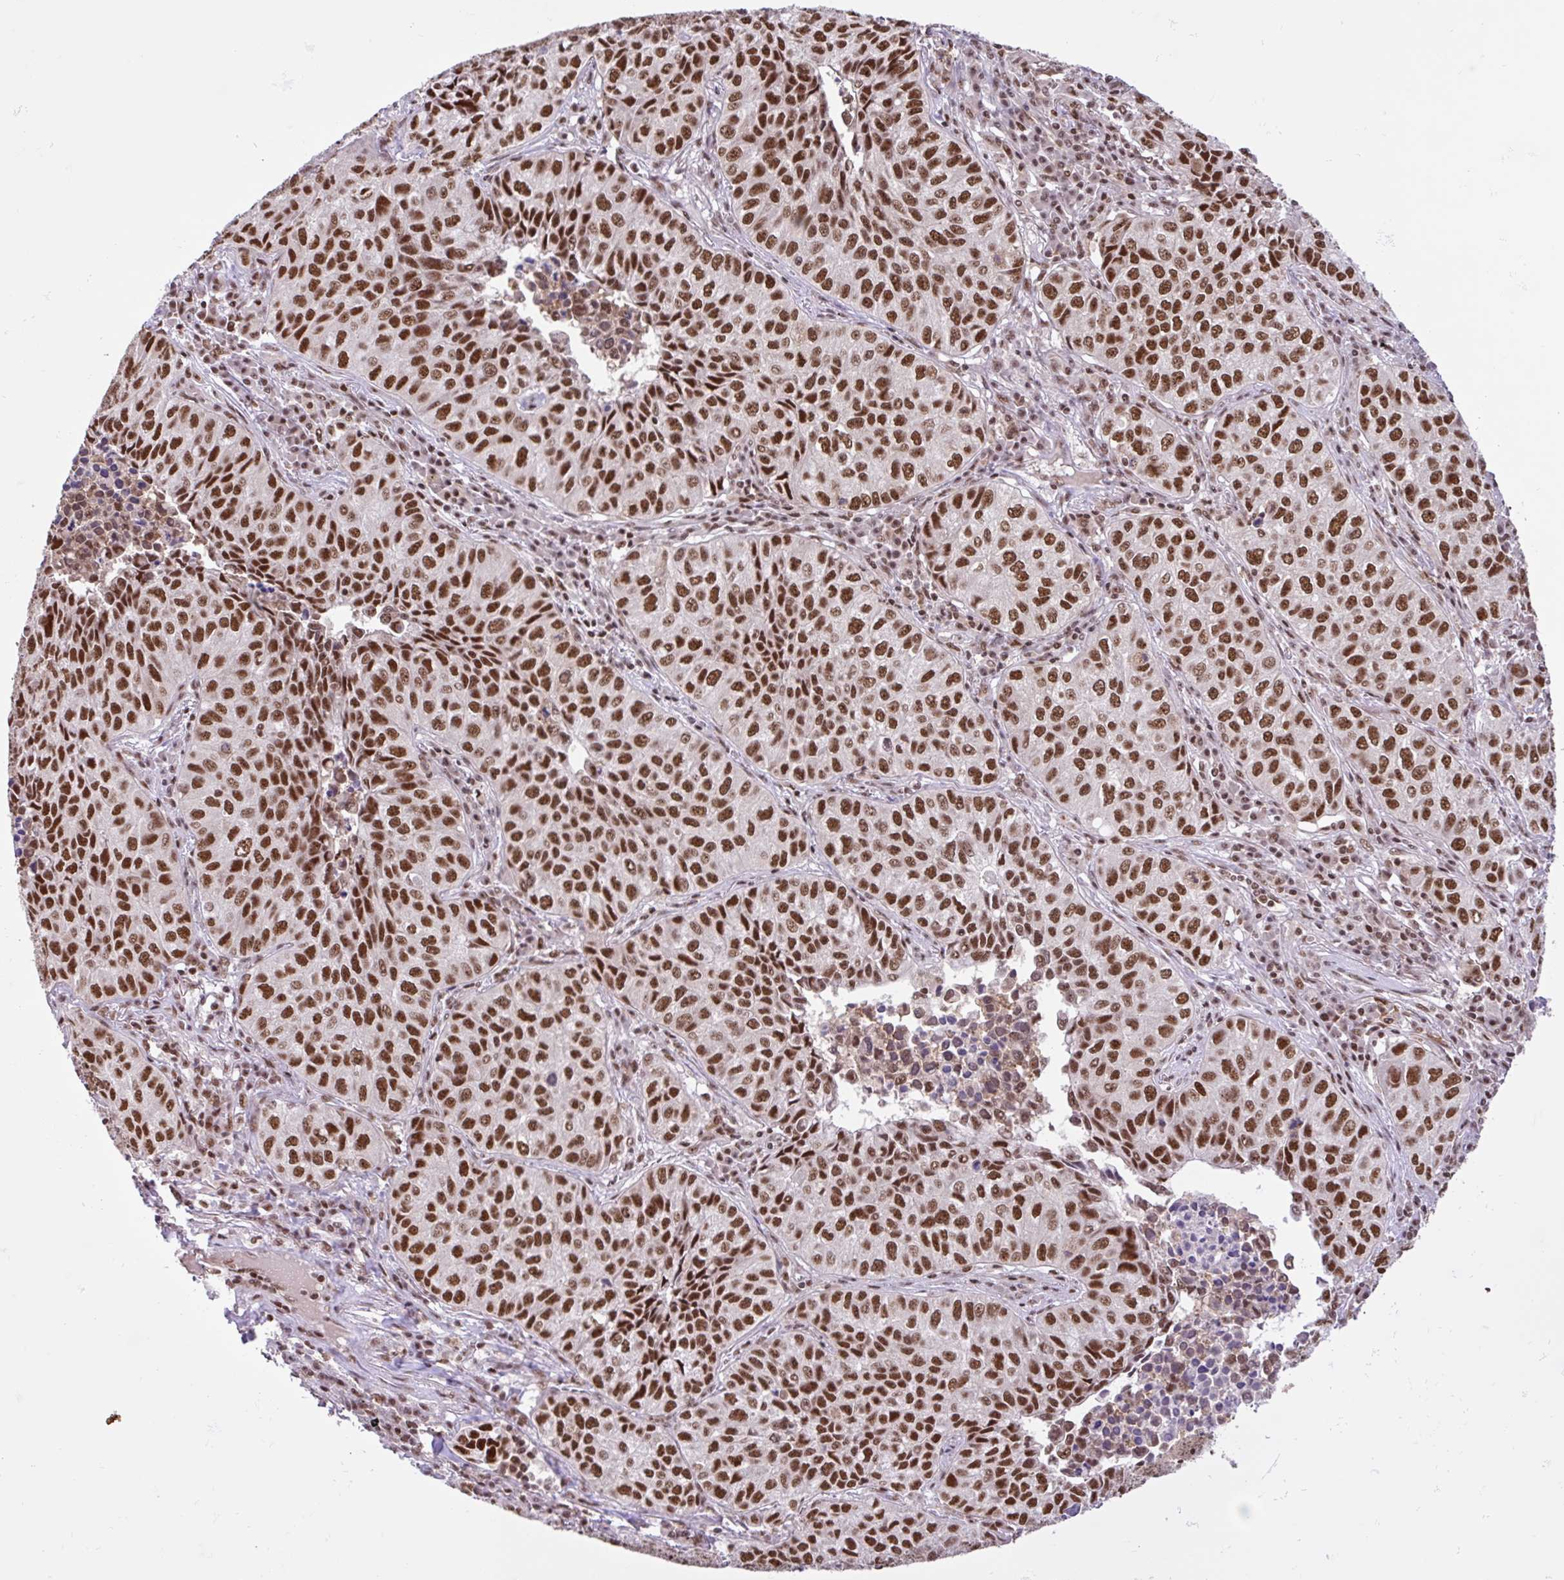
{"staining": {"intensity": "strong", "quantity": ">75%", "location": "nuclear"}, "tissue": "lung cancer", "cell_type": "Tumor cells", "image_type": "cancer", "snomed": [{"axis": "morphology", "description": "Adenocarcinoma, NOS"}, {"axis": "topography", "description": "Lung"}], "caption": "IHC of lung cancer reveals high levels of strong nuclear expression in approximately >75% of tumor cells.", "gene": "CCDC12", "patient": {"sex": "female", "age": 50}}